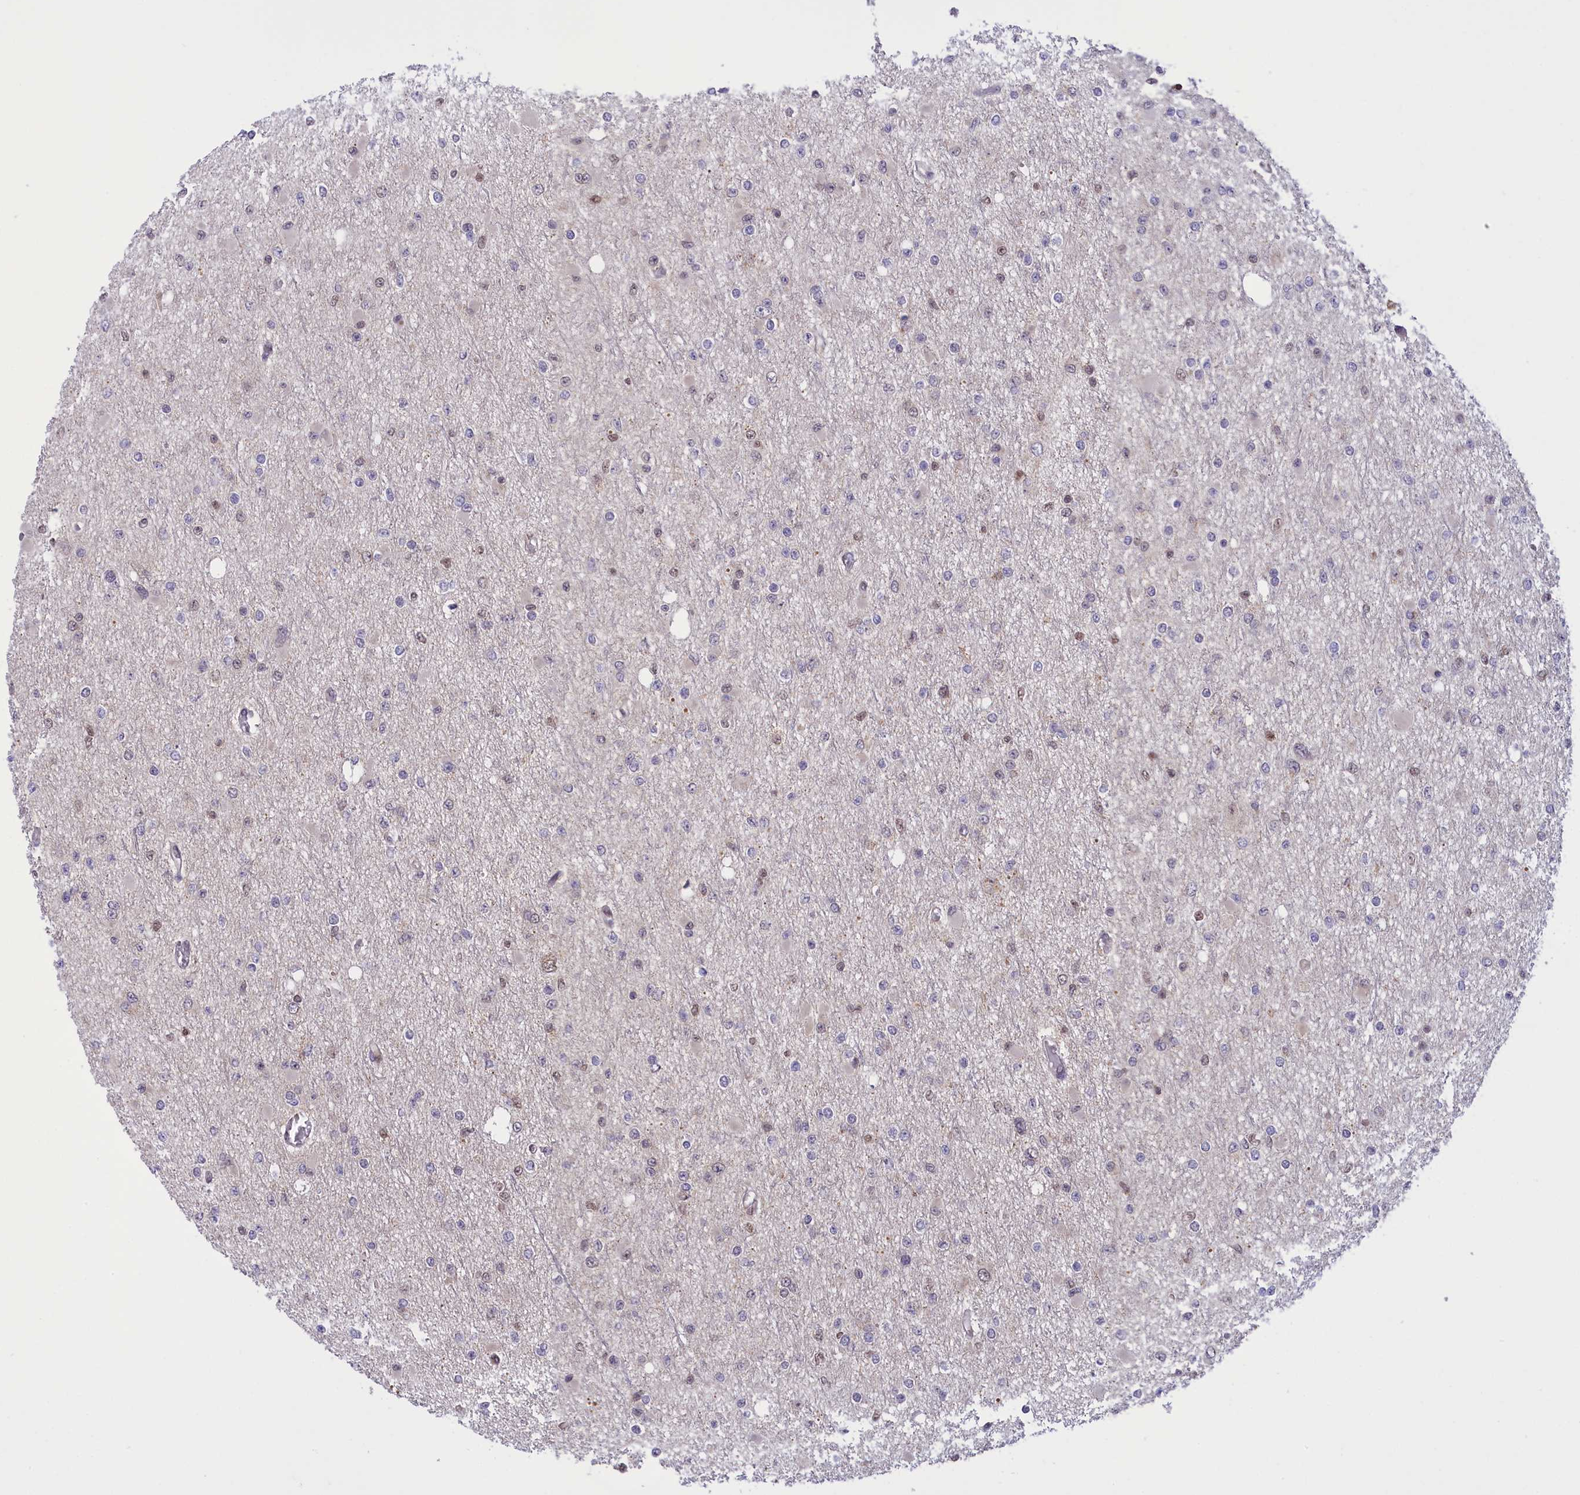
{"staining": {"intensity": "negative", "quantity": "none", "location": "none"}, "tissue": "glioma", "cell_type": "Tumor cells", "image_type": "cancer", "snomed": [{"axis": "morphology", "description": "Glioma, malignant, Low grade"}, {"axis": "topography", "description": "Brain"}], "caption": "DAB (3,3'-diaminobenzidine) immunohistochemical staining of glioma shows no significant staining in tumor cells.", "gene": "IZUMO2", "patient": {"sex": "female", "age": 22}}